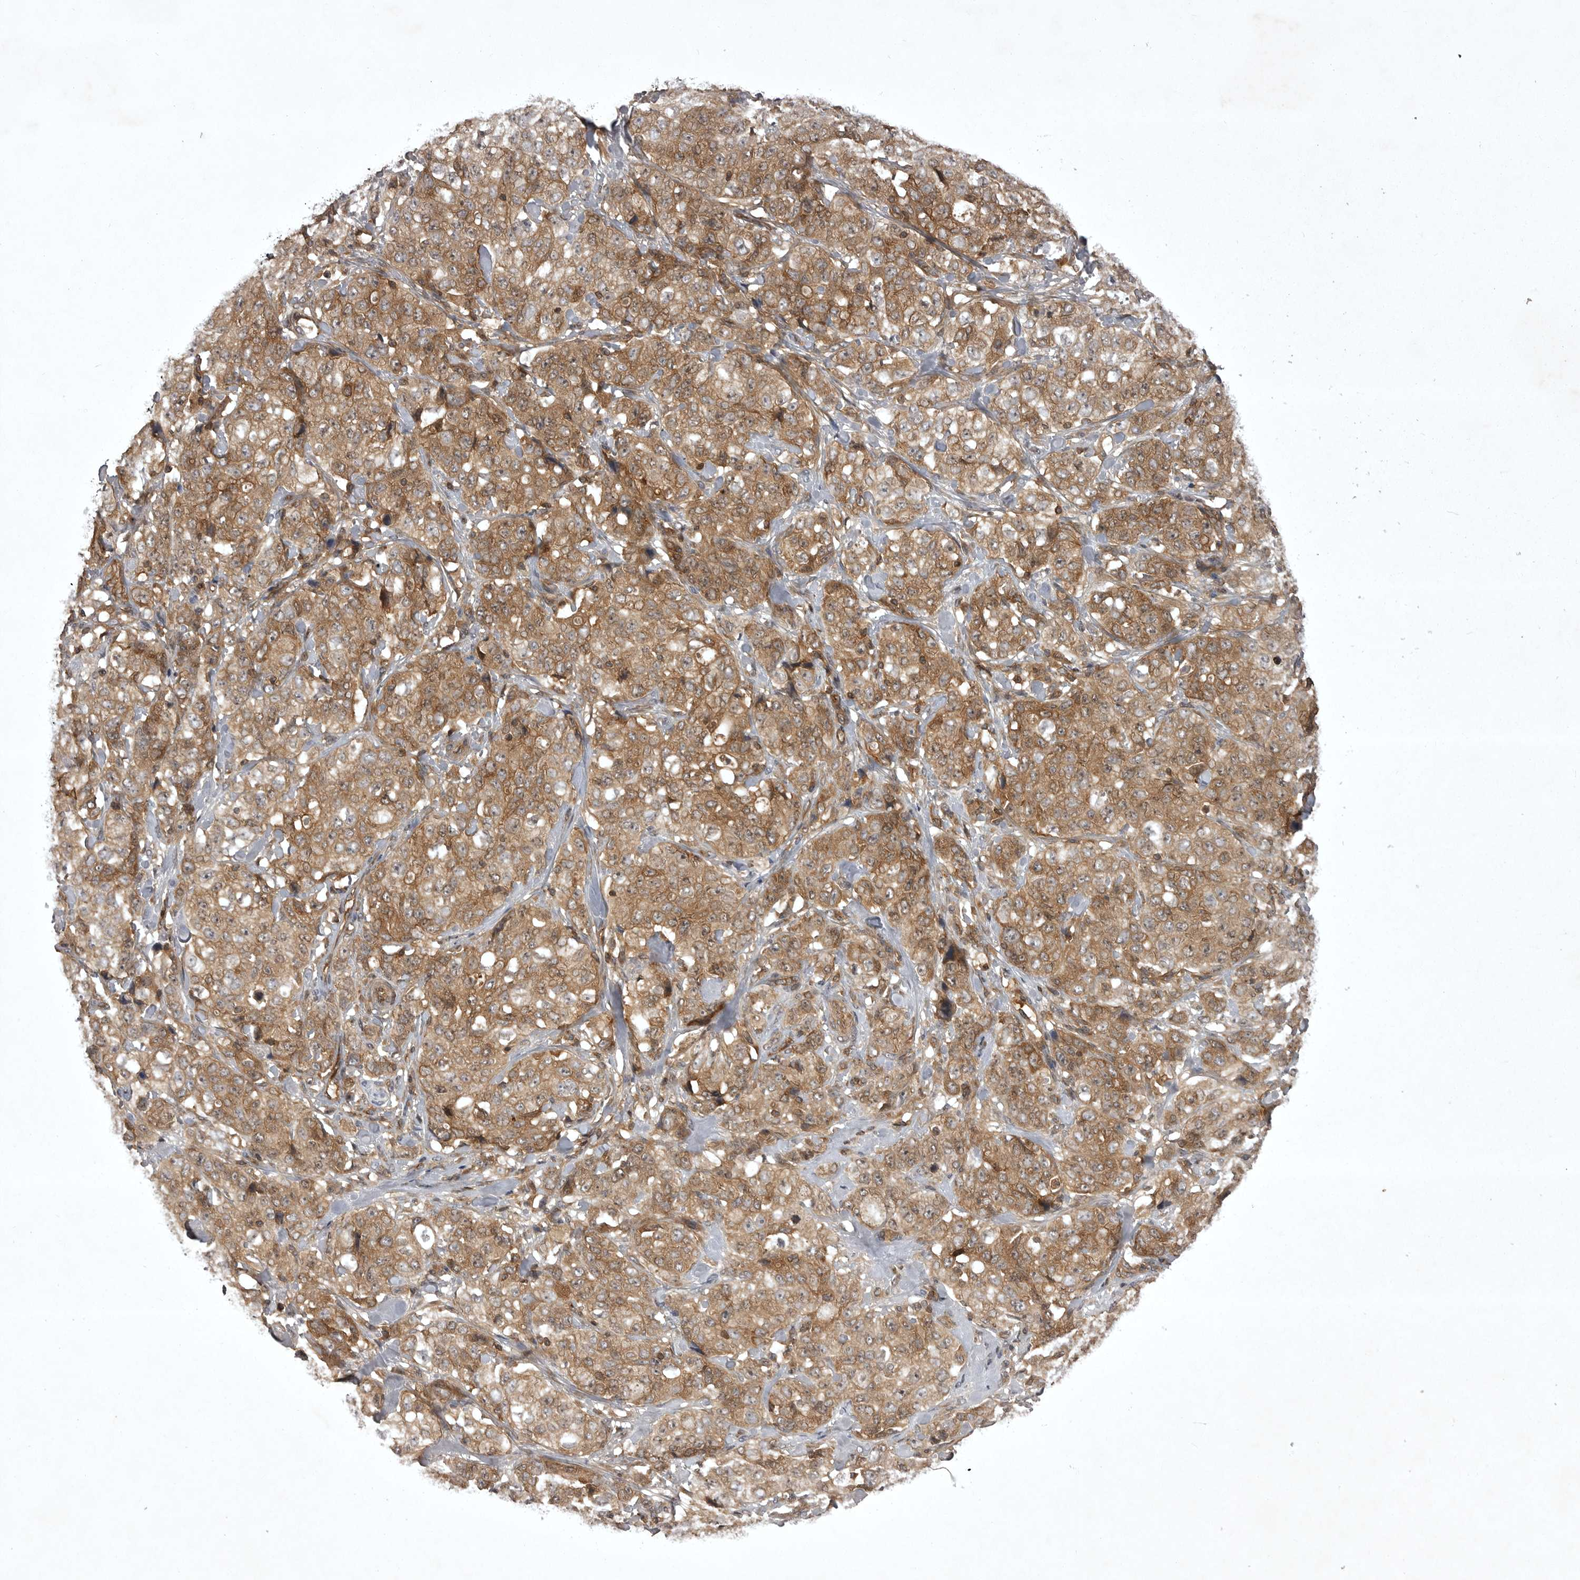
{"staining": {"intensity": "moderate", "quantity": ">75%", "location": "cytoplasmic/membranous"}, "tissue": "stomach cancer", "cell_type": "Tumor cells", "image_type": "cancer", "snomed": [{"axis": "morphology", "description": "Adenocarcinoma, NOS"}, {"axis": "topography", "description": "Stomach"}], "caption": "Immunohistochemistry (DAB (3,3'-diaminobenzidine)) staining of human adenocarcinoma (stomach) demonstrates moderate cytoplasmic/membranous protein staining in about >75% of tumor cells.", "gene": "STK24", "patient": {"sex": "male", "age": 48}}